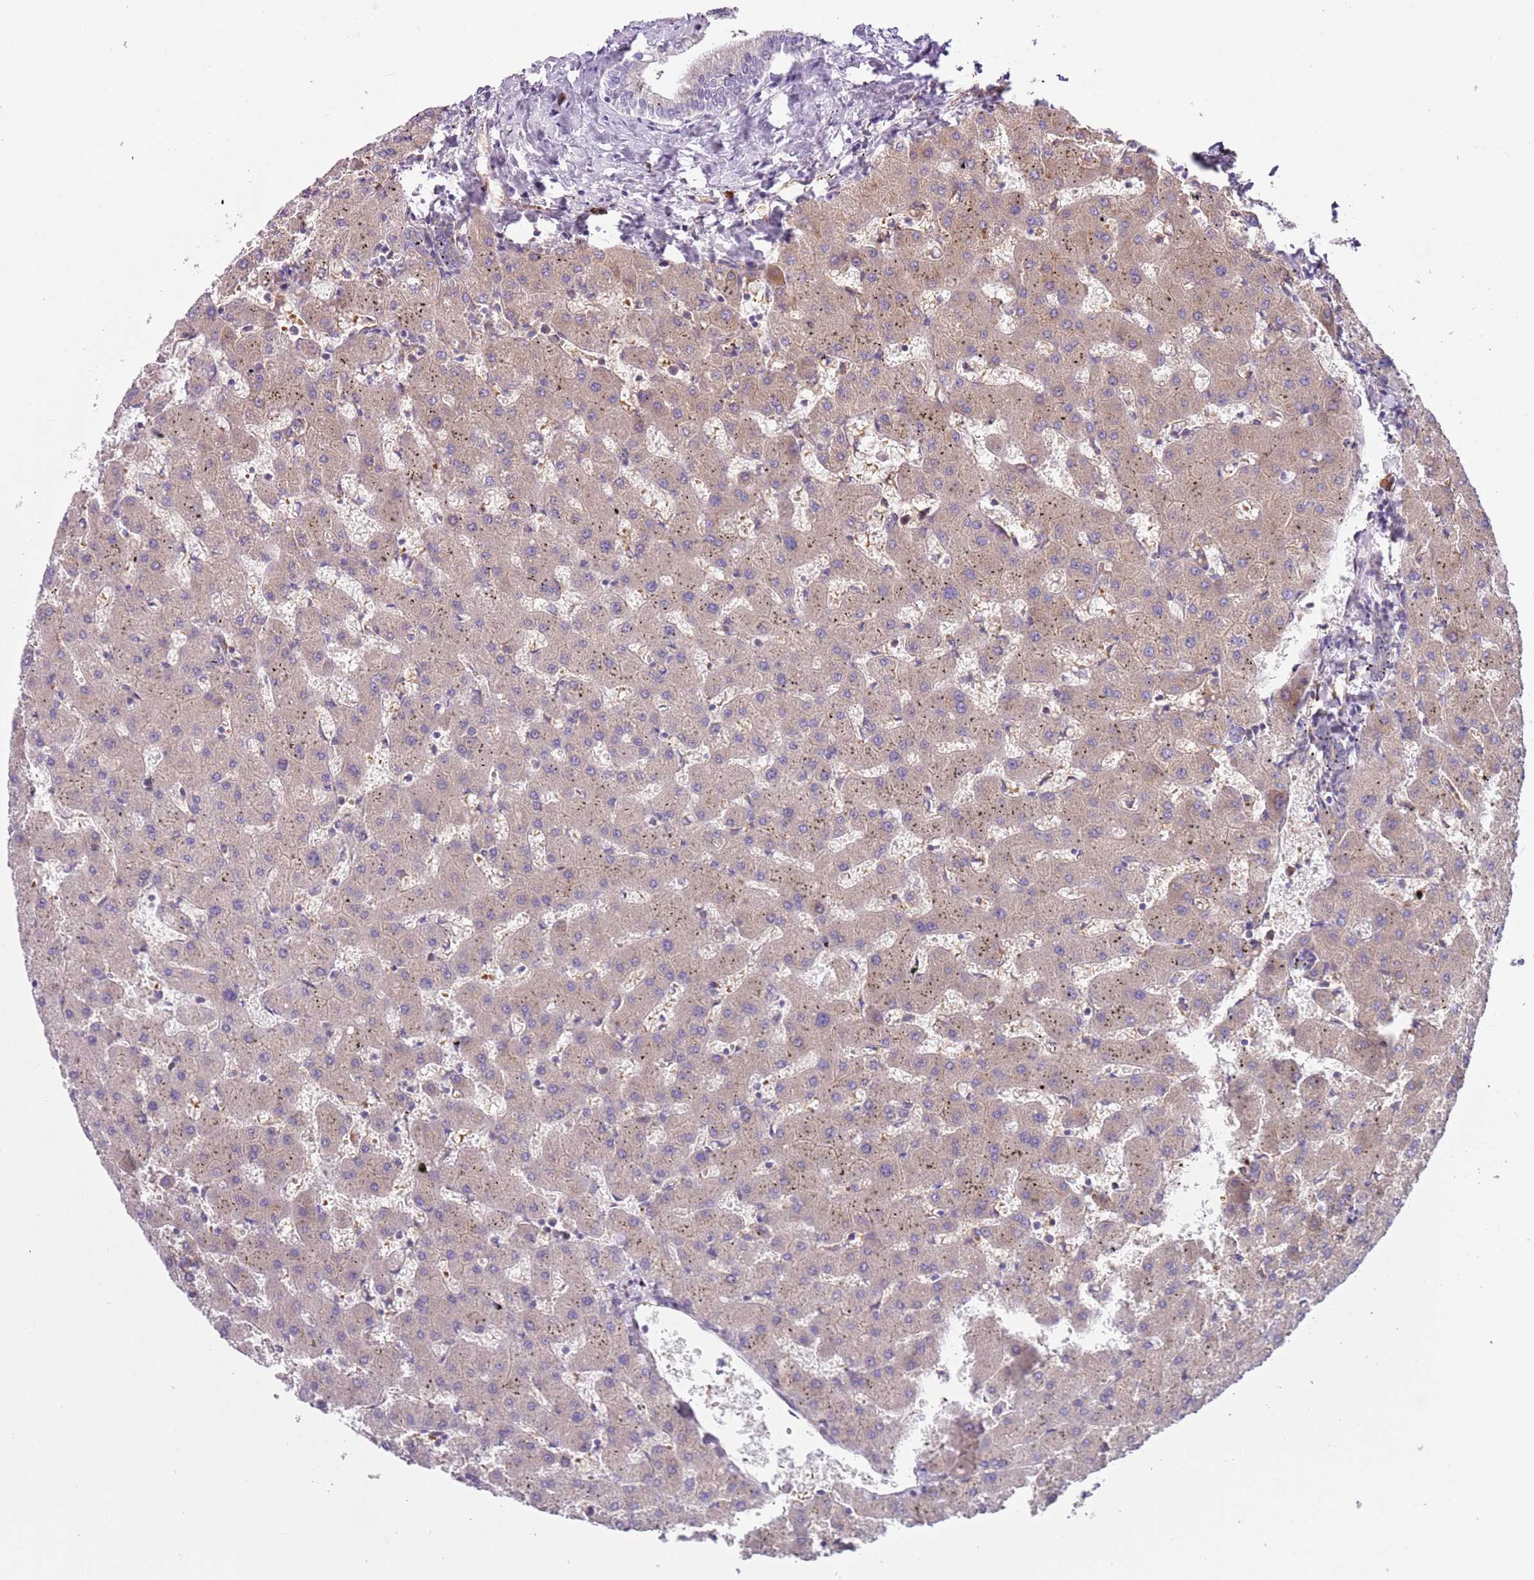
{"staining": {"intensity": "moderate", "quantity": "25%-75%", "location": "cytoplasmic/membranous"}, "tissue": "liver", "cell_type": "Cholangiocytes", "image_type": "normal", "snomed": [{"axis": "morphology", "description": "Normal tissue, NOS"}, {"axis": "topography", "description": "Liver"}], "caption": "Protein analysis of unremarkable liver demonstrates moderate cytoplasmic/membranous expression in approximately 25%-75% of cholangiocytes. Immunohistochemistry stains the protein of interest in brown and the nuclei are stained blue.", "gene": "VWCE", "patient": {"sex": "female", "age": 63}}